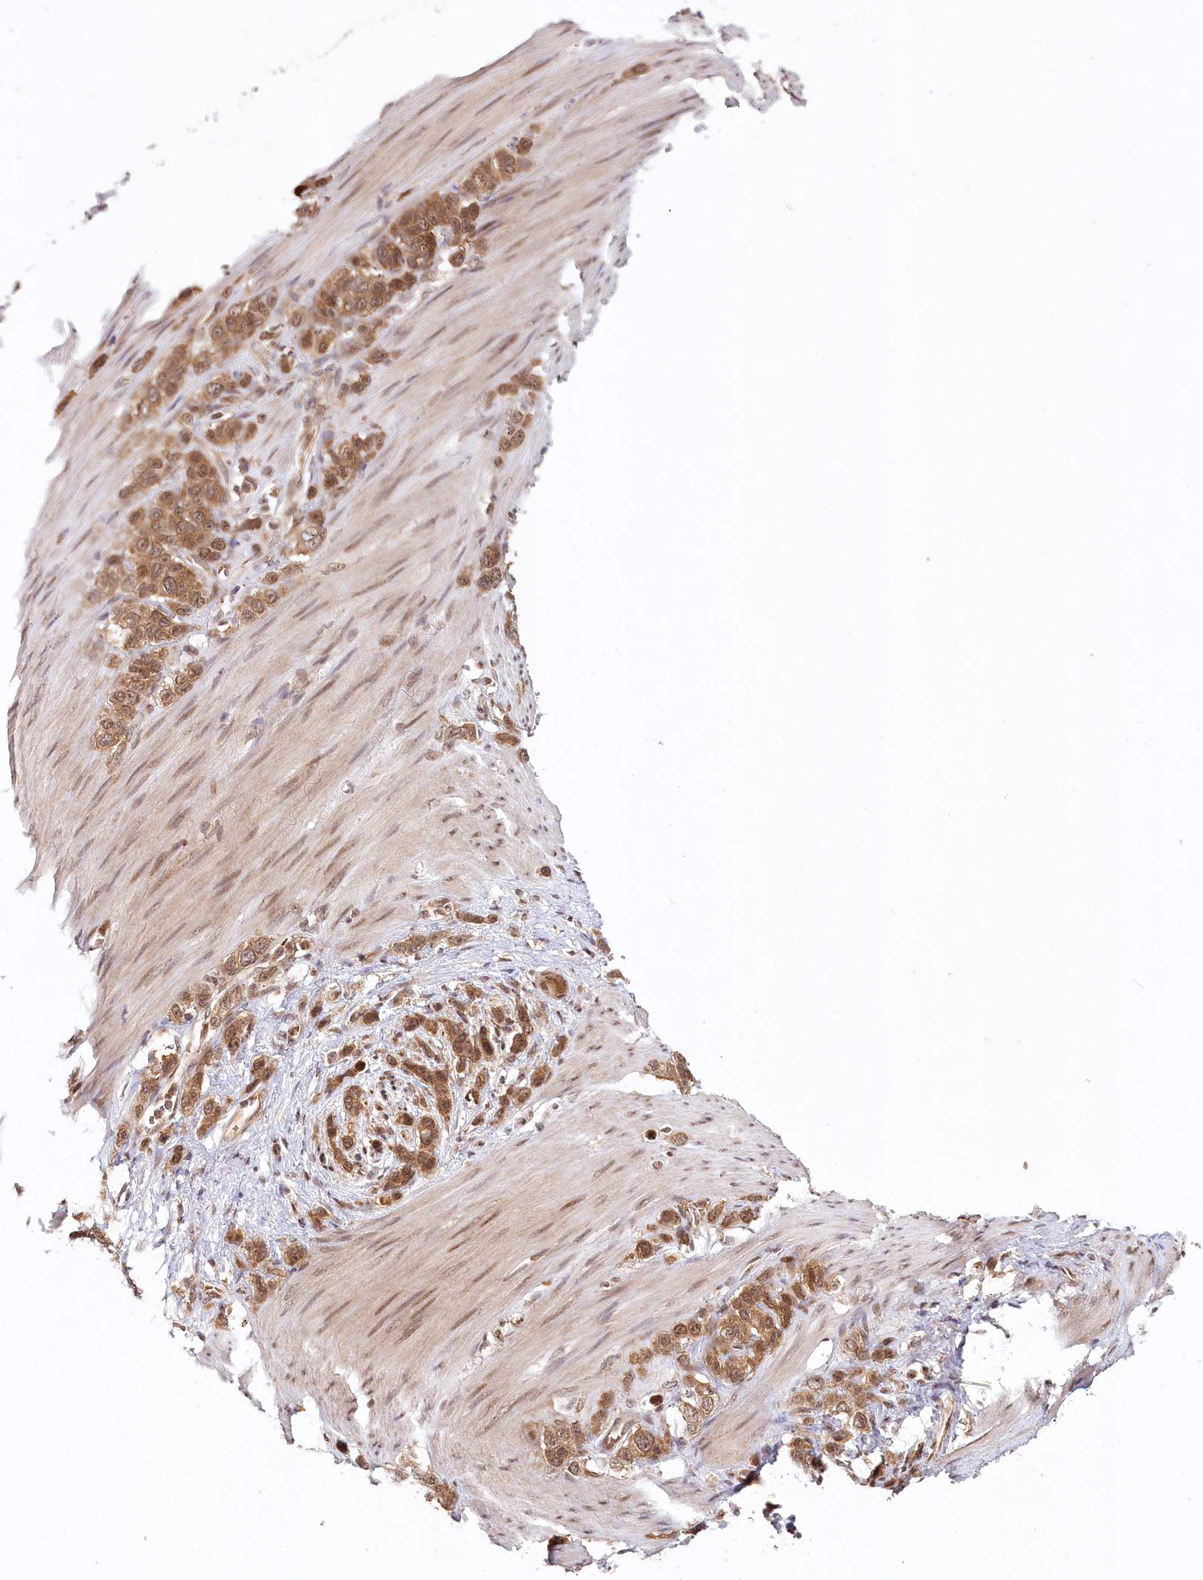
{"staining": {"intensity": "moderate", "quantity": ">75%", "location": "cytoplasmic/membranous,nuclear"}, "tissue": "stomach cancer", "cell_type": "Tumor cells", "image_type": "cancer", "snomed": [{"axis": "morphology", "description": "Adenocarcinoma, NOS"}, {"axis": "morphology", "description": "Adenocarcinoma, High grade"}, {"axis": "topography", "description": "Stomach, upper"}, {"axis": "topography", "description": "Stomach, lower"}], "caption": "Moderate cytoplasmic/membranous and nuclear expression for a protein is present in about >75% of tumor cells of stomach cancer (adenocarcinoma) using immunohistochemistry.", "gene": "CCDC65", "patient": {"sex": "female", "age": 65}}